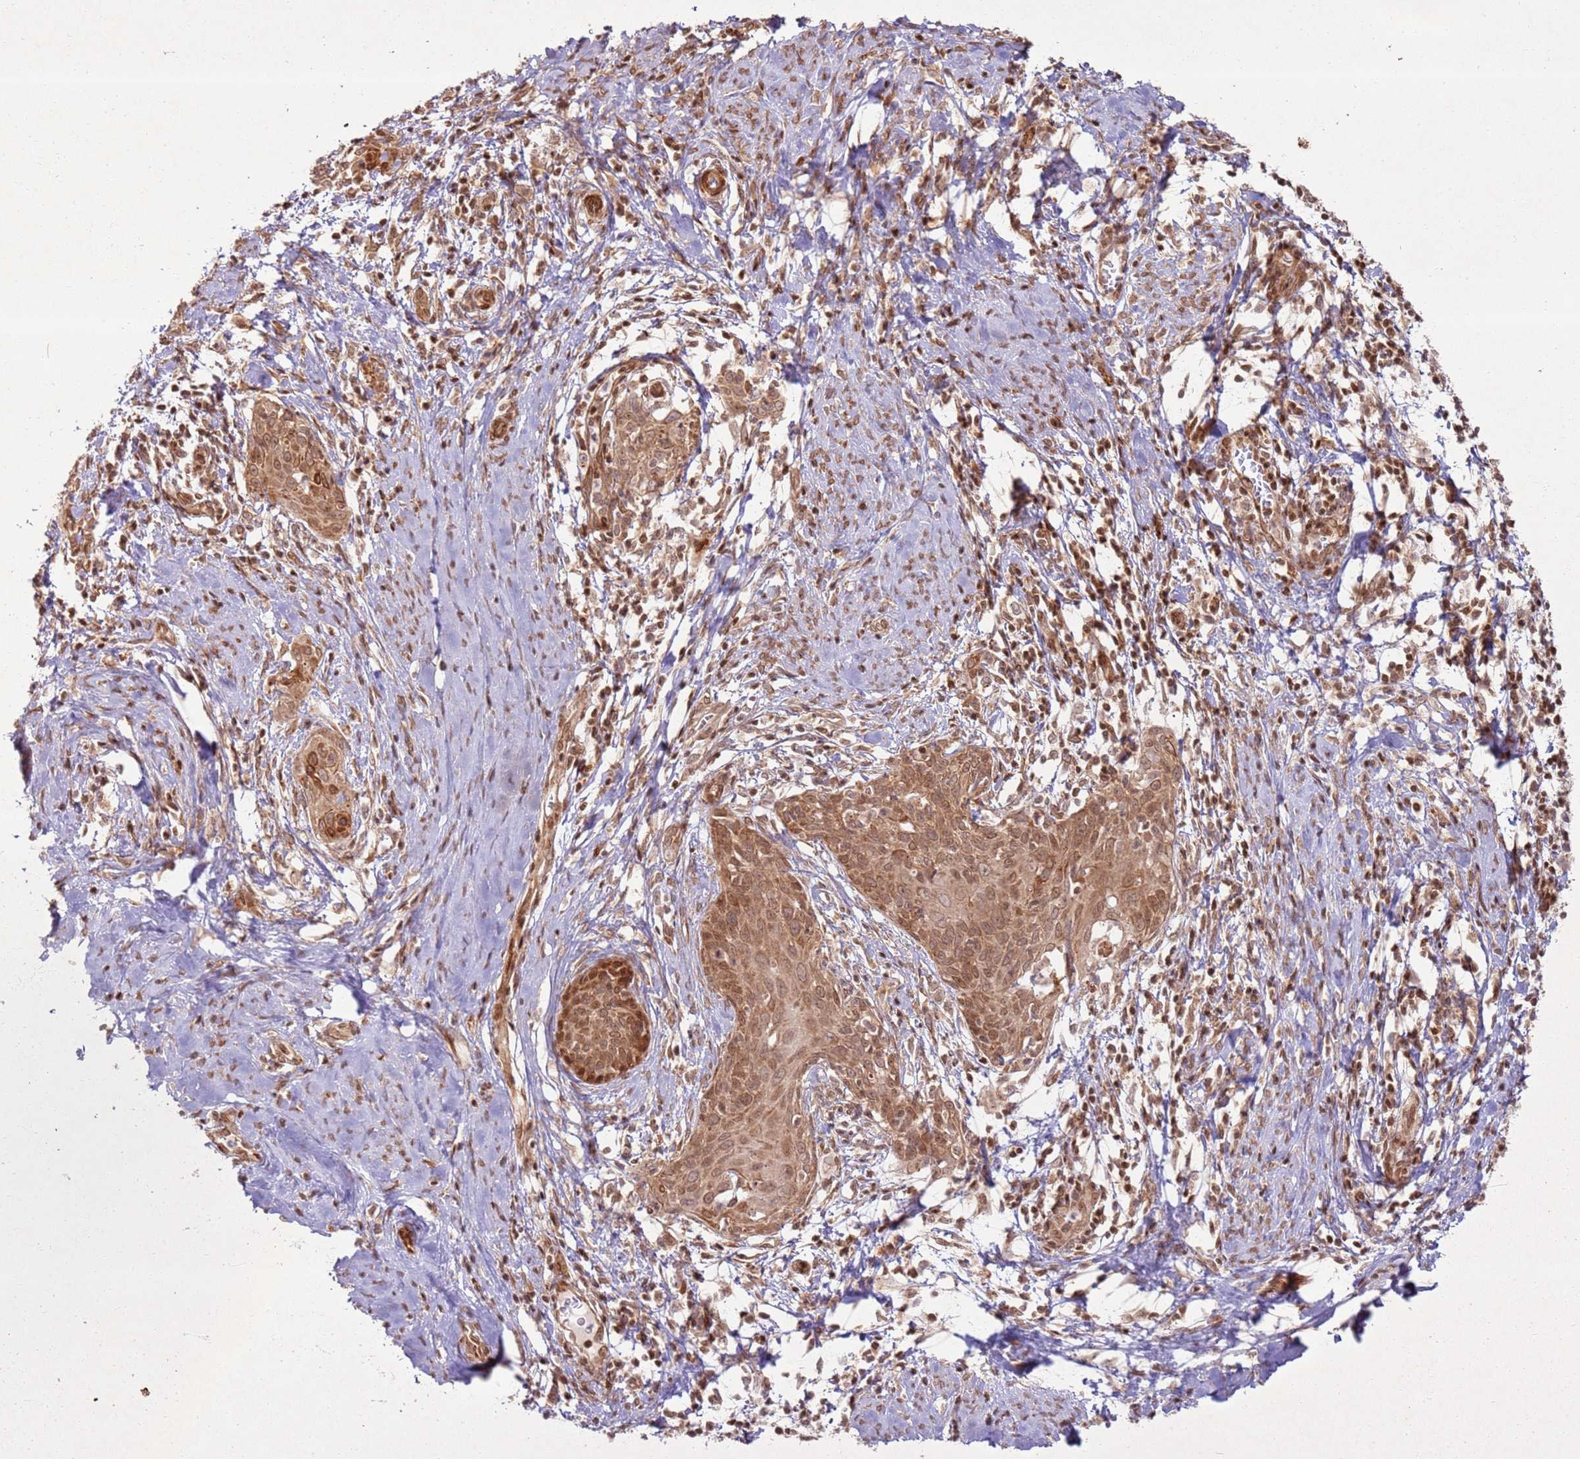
{"staining": {"intensity": "moderate", "quantity": ">75%", "location": "cytoplasmic/membranous,nuclear"}, "tissue": "cervical cancer", "cell_type": "Tumor cells", "image_type": "cancer", "snomed": [{"axis": "morphology", "description": "Squamous cell carcinoma, NOS"}, {"axis": "topography", "description": "Cervix"}], "caption": "This is a photomicrograph of IHC staining of cervical squamous cell carcinoma, which shows moderate positivity in the cytoplasmic/membranous and nuclear of tumor cells.", "gene": "KLHL36", "patient": {"sex": "female", "age": 52}}